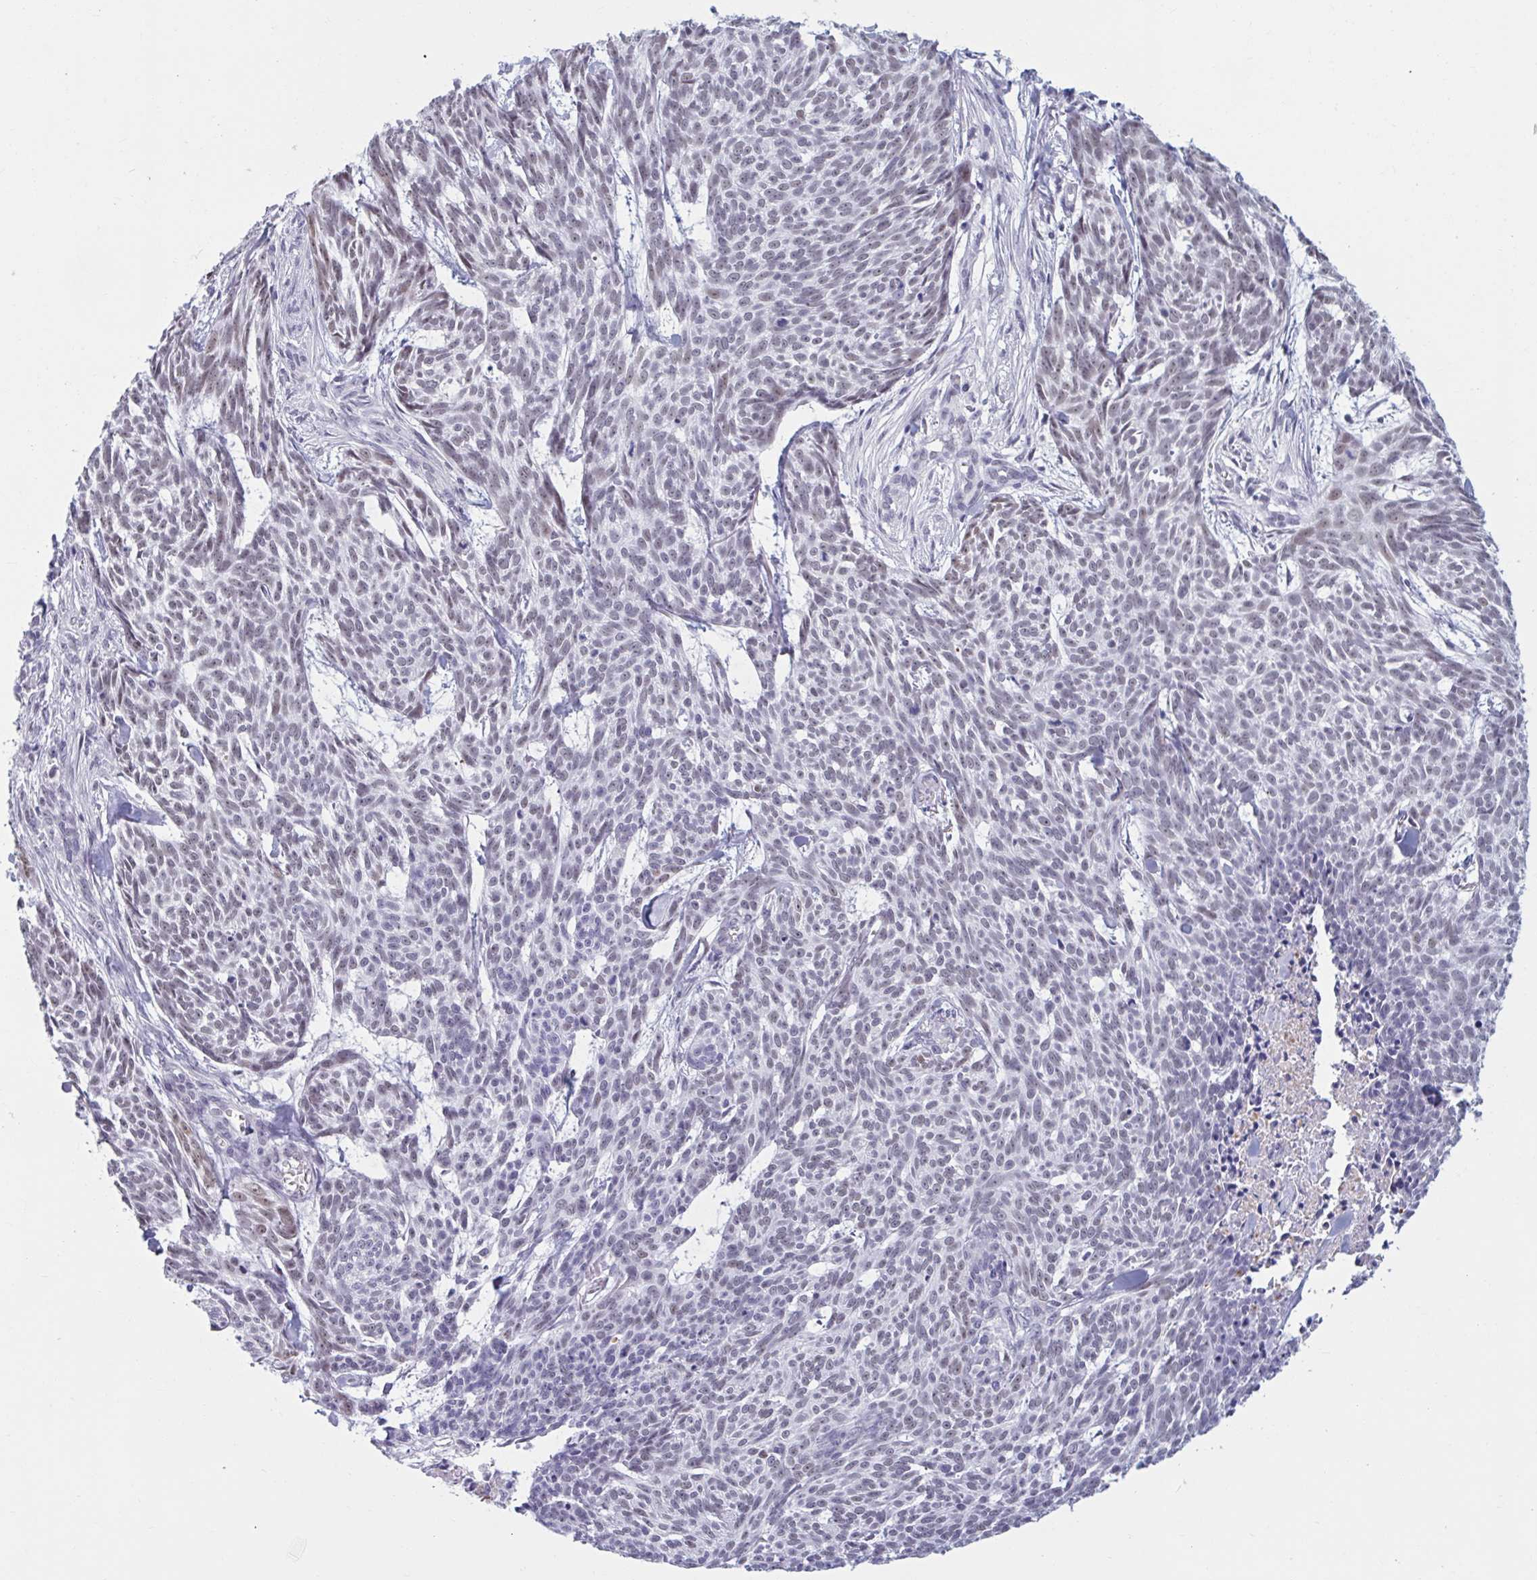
{"staining": {"intensity": "negative", "quantity": "none", "location": "none"}, "tissue": "skin cancer", "cell_type": "Tumor cells", "image_type": "cancer", "snomed": [{"axis": "morphology", "description": "Basal cell carcinoma"}, {"axis": "topography", "description": "Skin"}], "caption": "A high-resolution histopathology image shows immunohistochemistry (IHC) staining of skin basal cell carcinoma, which demonstrates no significant staining in tumor cells.", "gene": "MSMB", "patient": {"sex": "female", "age": 93}}